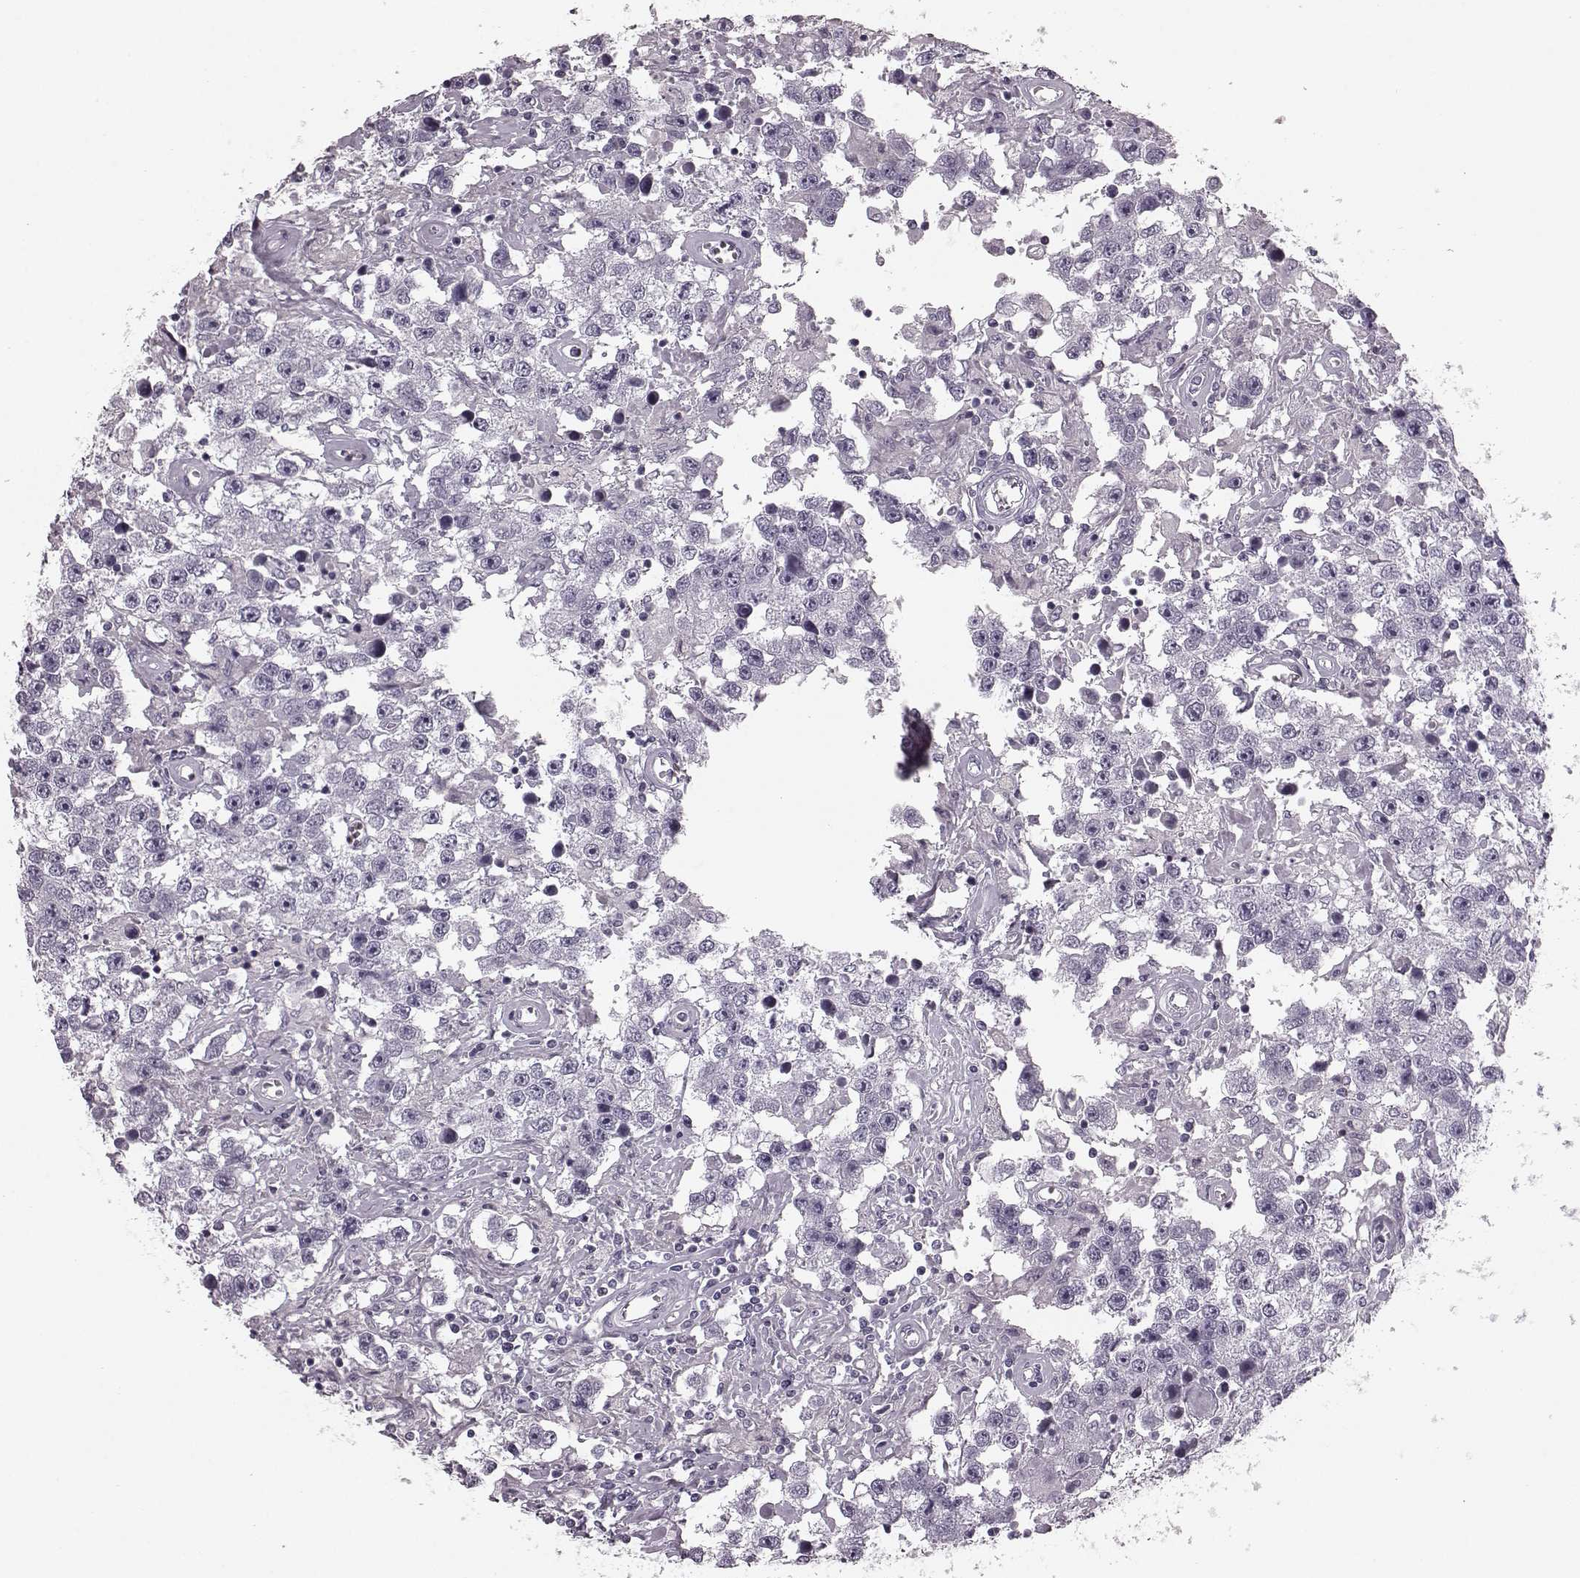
{"staining": {"intensity": "negative", "quantity": "none", "location": "none"}, "tissue": "testis cancer", "cell_type": "Tumor cells", "image_type": "cancer", "snomed": [{"axis": "morphology", "description": "Seminoma, NOS"}, {"axis": "topography", "description": "Testis"}], "caption": "This is a histopathology image of immunohistochemistry (IHC) staining of seminoma (testis), which shows no positivity in tumor cells.", "gene": "CST7", "patient": {"sex": "male", "age": 43}}